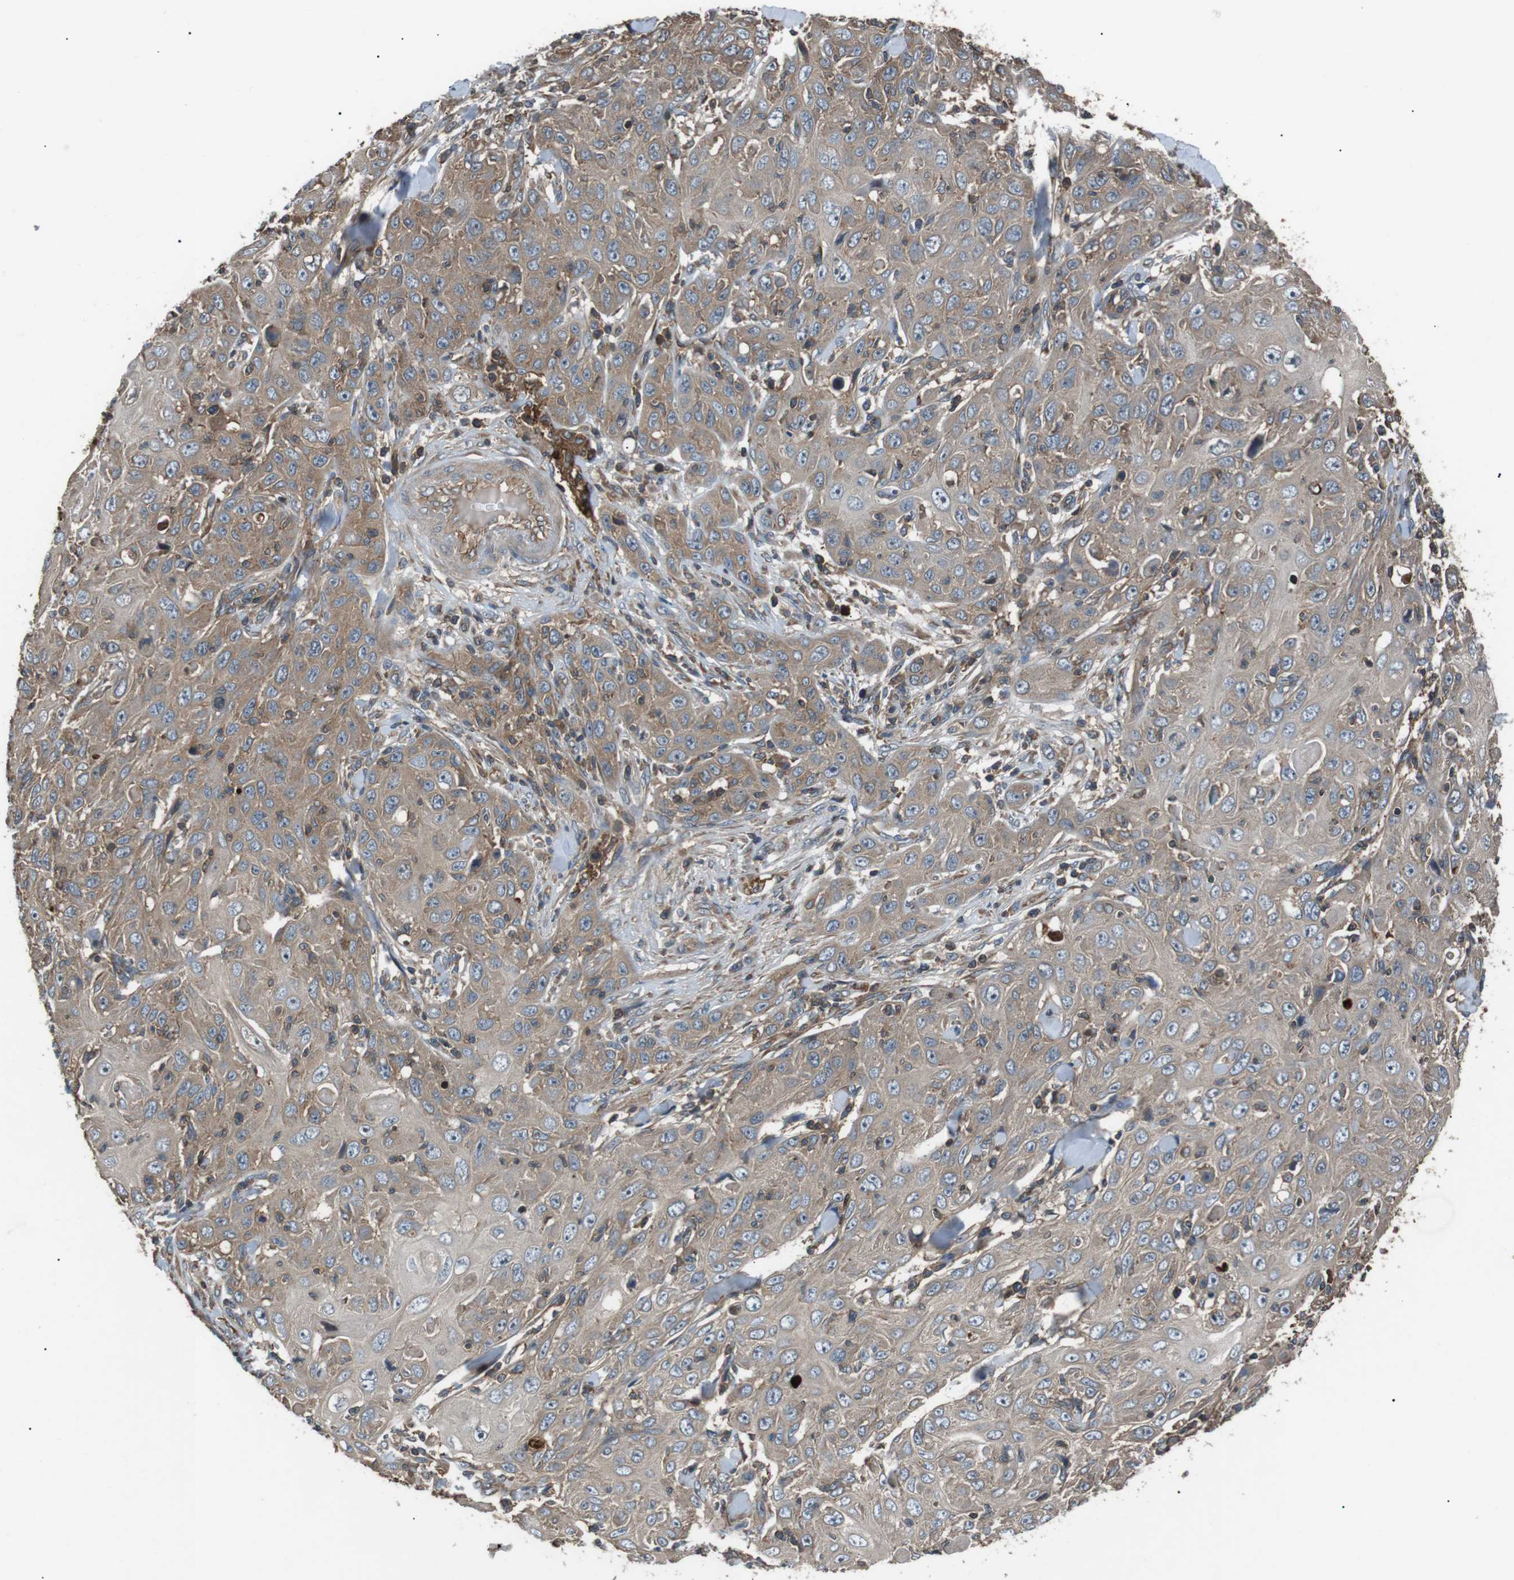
{"staining": {"intensity": "moderate", "quantity": "<25%", "location": "cytoplasmic/membranous"}, "tissue": "skin cancer", "cell_type": "Tumor cells", "image_type": "cancer", "snomed": [{"axis": "morphology", "description": "Squamous cell carcinoma, NOS"}, {"axis": "topography", "description": "Skin"}], "caption": "A histopathology image of human skin cancer (squamous cell carcinoma) stained for a protein demonstrates moderate cytoplasmic/membranous brown staining in tumor cells.", "gene": "GPR161", "patient": {"sex": "female", "age": 88}}